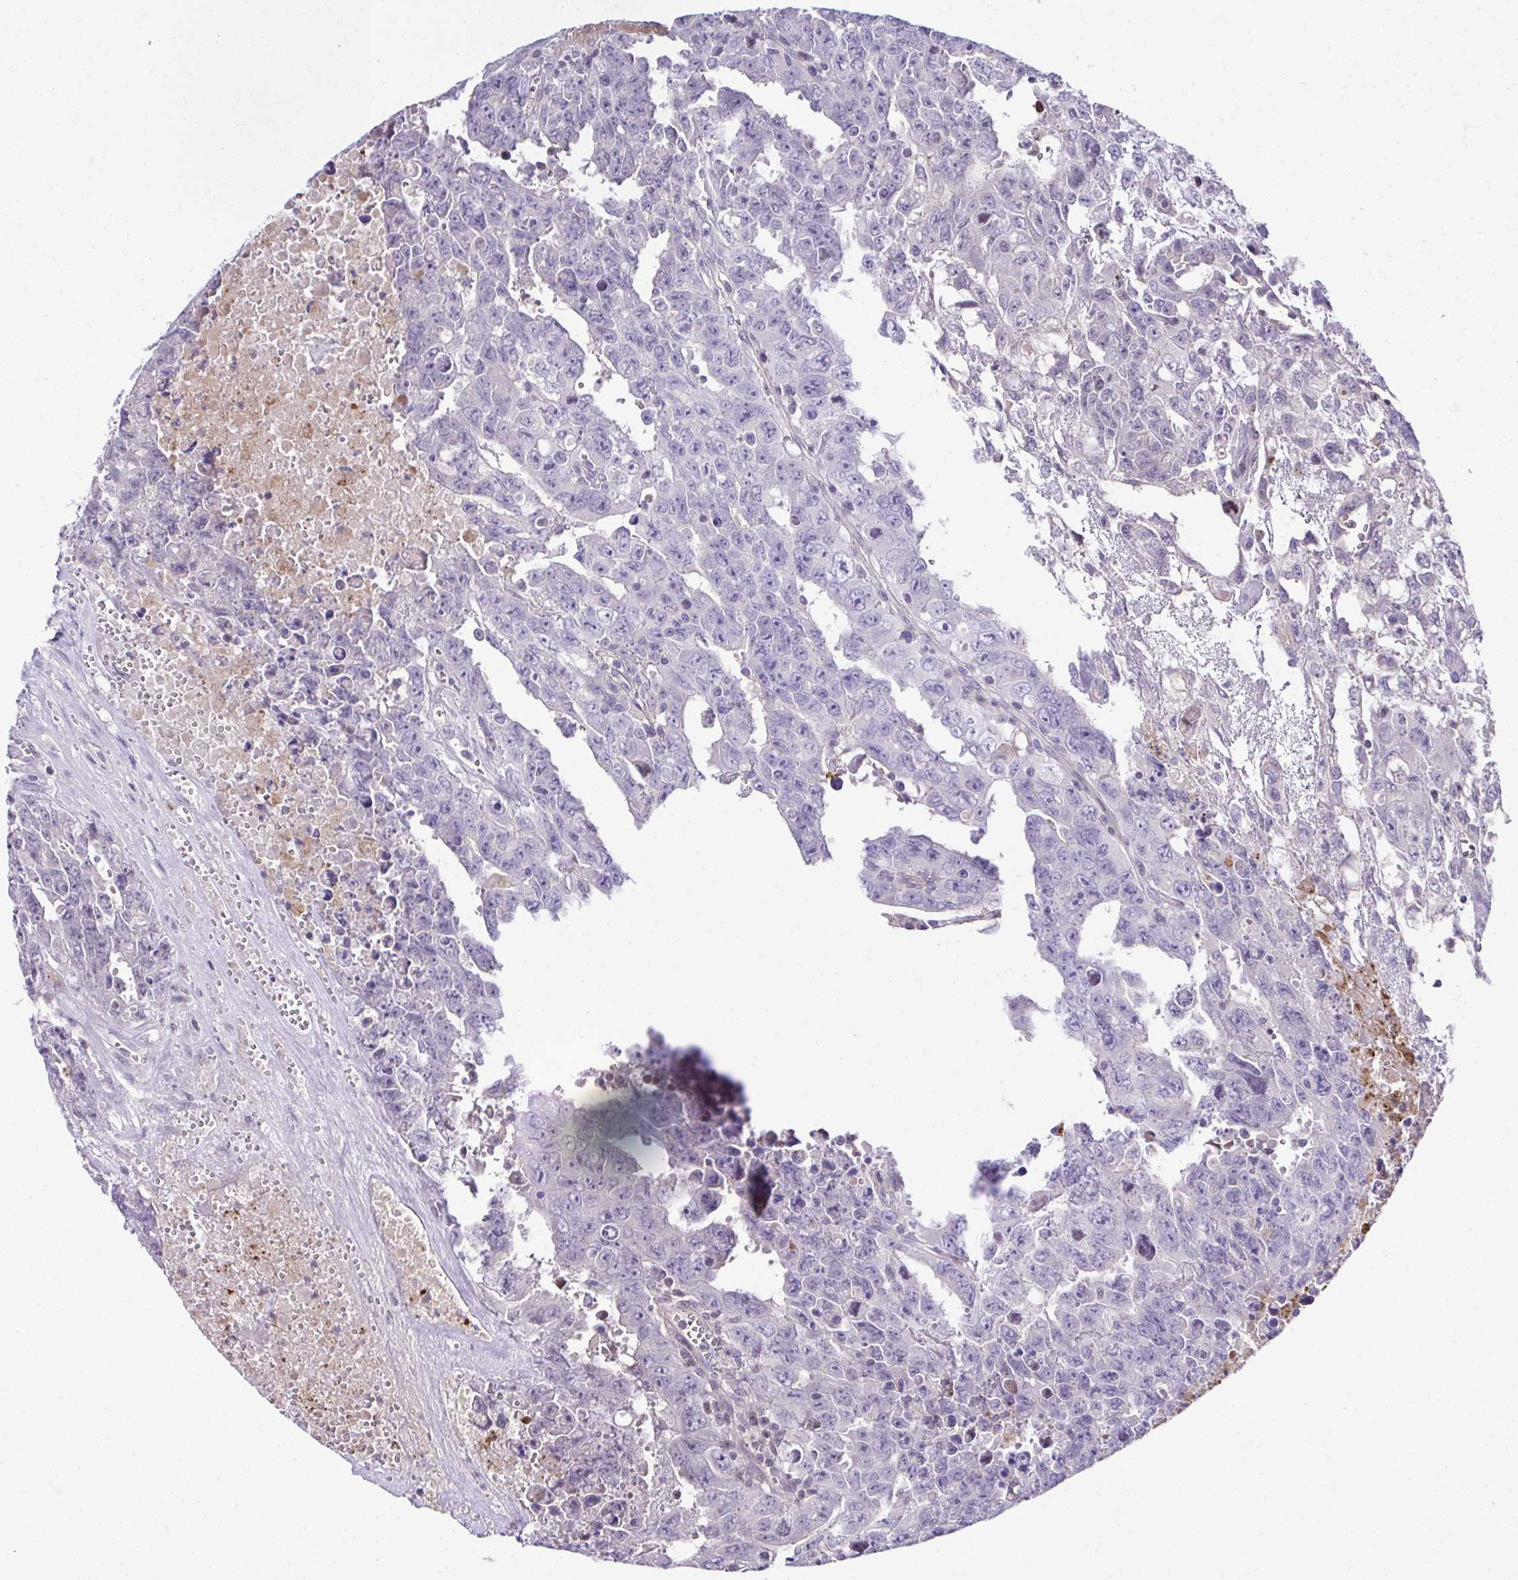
{"staining": {"intensity": "negative", "quantity": "none", "location": "none"}, "tissue": "testis cancer", "cell_type": "Tumor cells", "image_type": "cancer", "snomed": [{"axis": "morphology", "description": "Carcinoma, Embryonal, NOS"}, {"axis": "topography", "description": "Testis"}], "caption": "Protein analysis of testis cancer (embryonal carcinoma) reveals no significant staining in tumor cells.", "gene": "CCDC85C", "patient": {"sex": "male", "age": 24}}